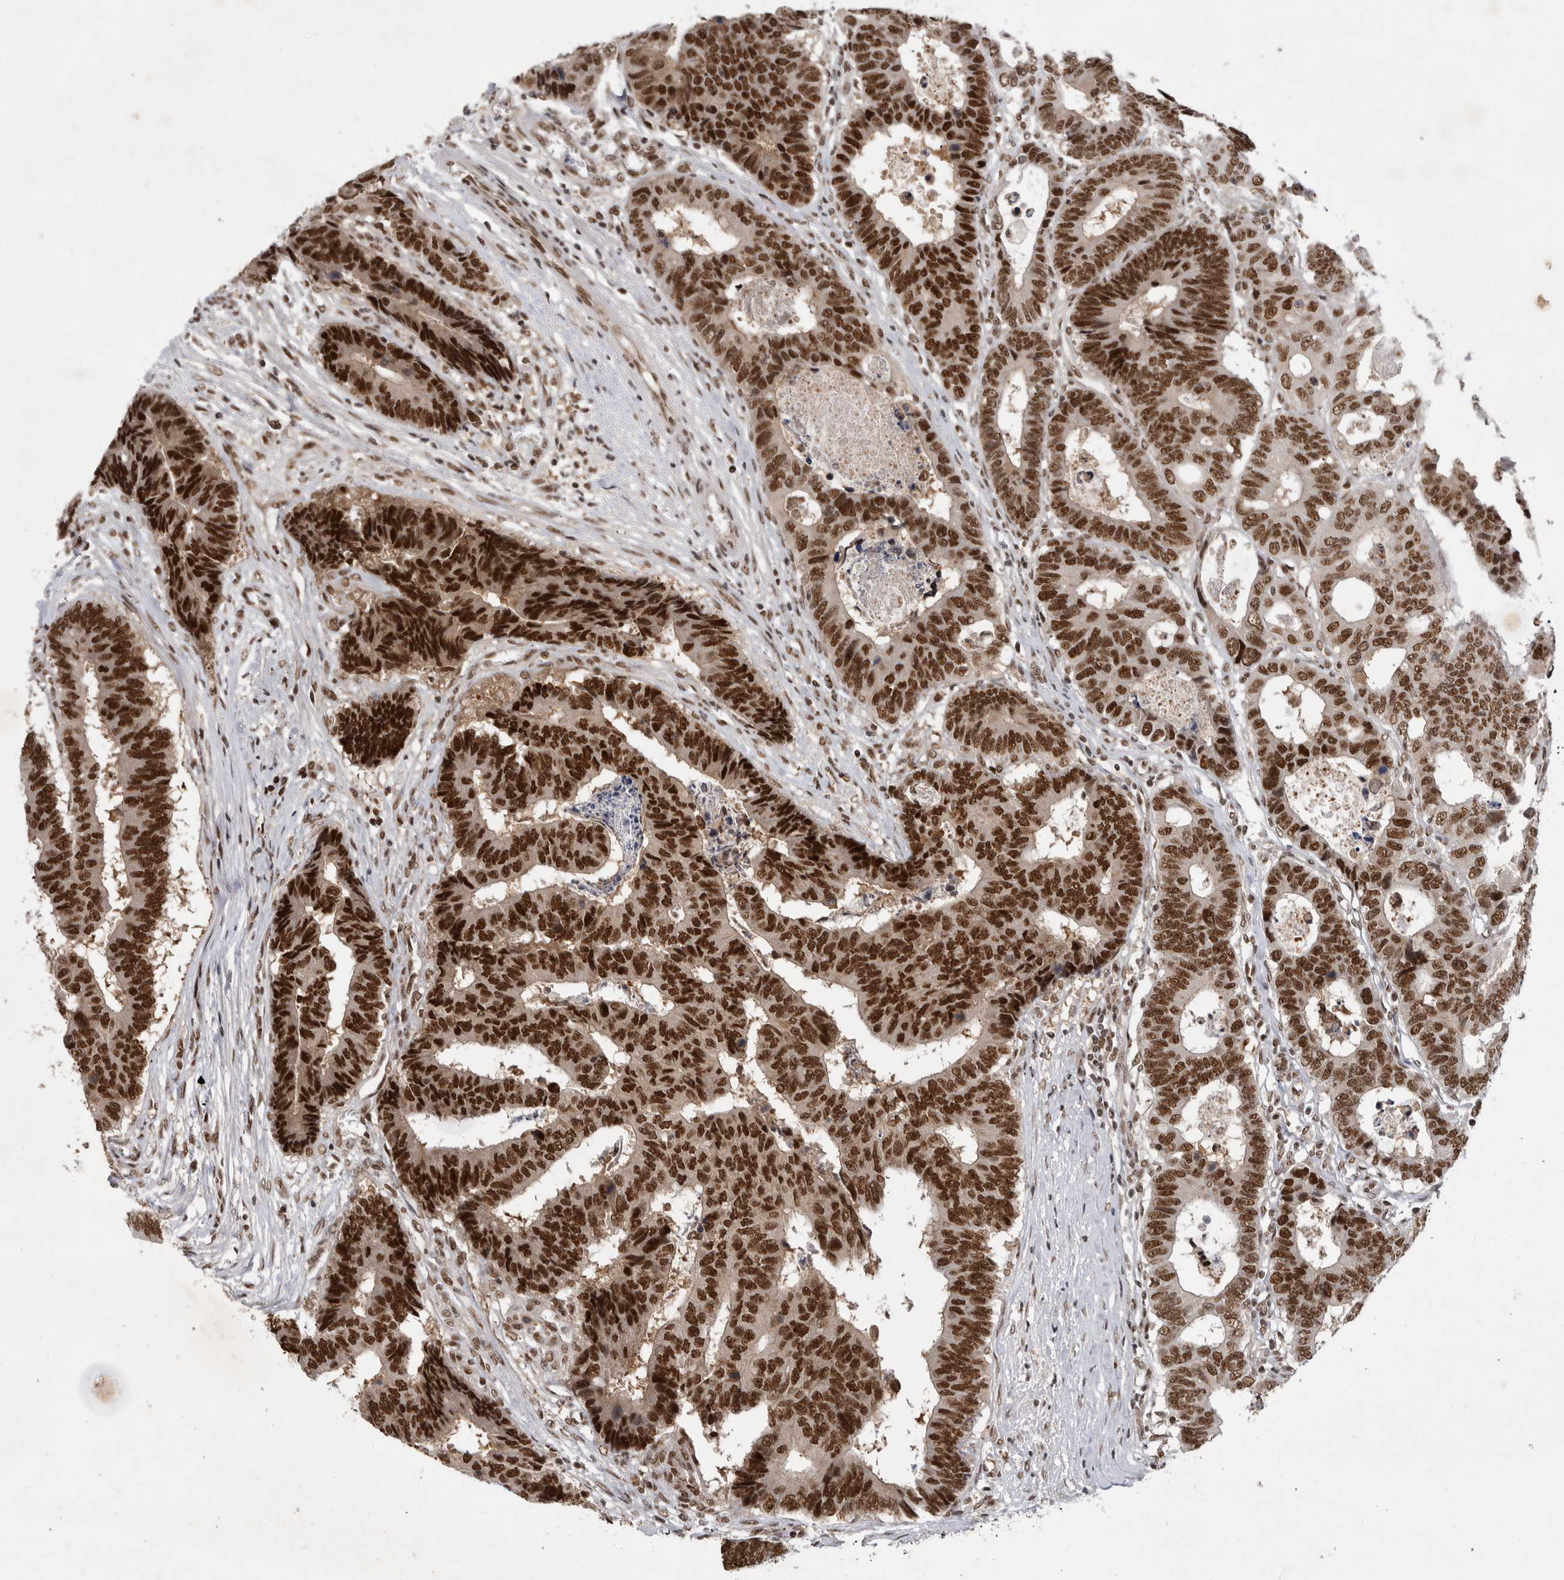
{"staining": {"intensity": "strong", "quantity": ">75%", "location": "nuclear"}, "tissue": "colorectal cancer", "cell_type": "Tumor cells", "image_type": "cancer", "snomed": [{"axis": "morphology", "description": "Adenocarcinoma, NOS"}, {"axis": "topography", "description": "Rectum"}], "caption": "Colorectal cancer stained for a protein (brown) displays strong nuclear positive positivity in approximately >75% of tumor cells.", "gene": "ZNF830", "patient": {"sex": "male", "age": 84}}